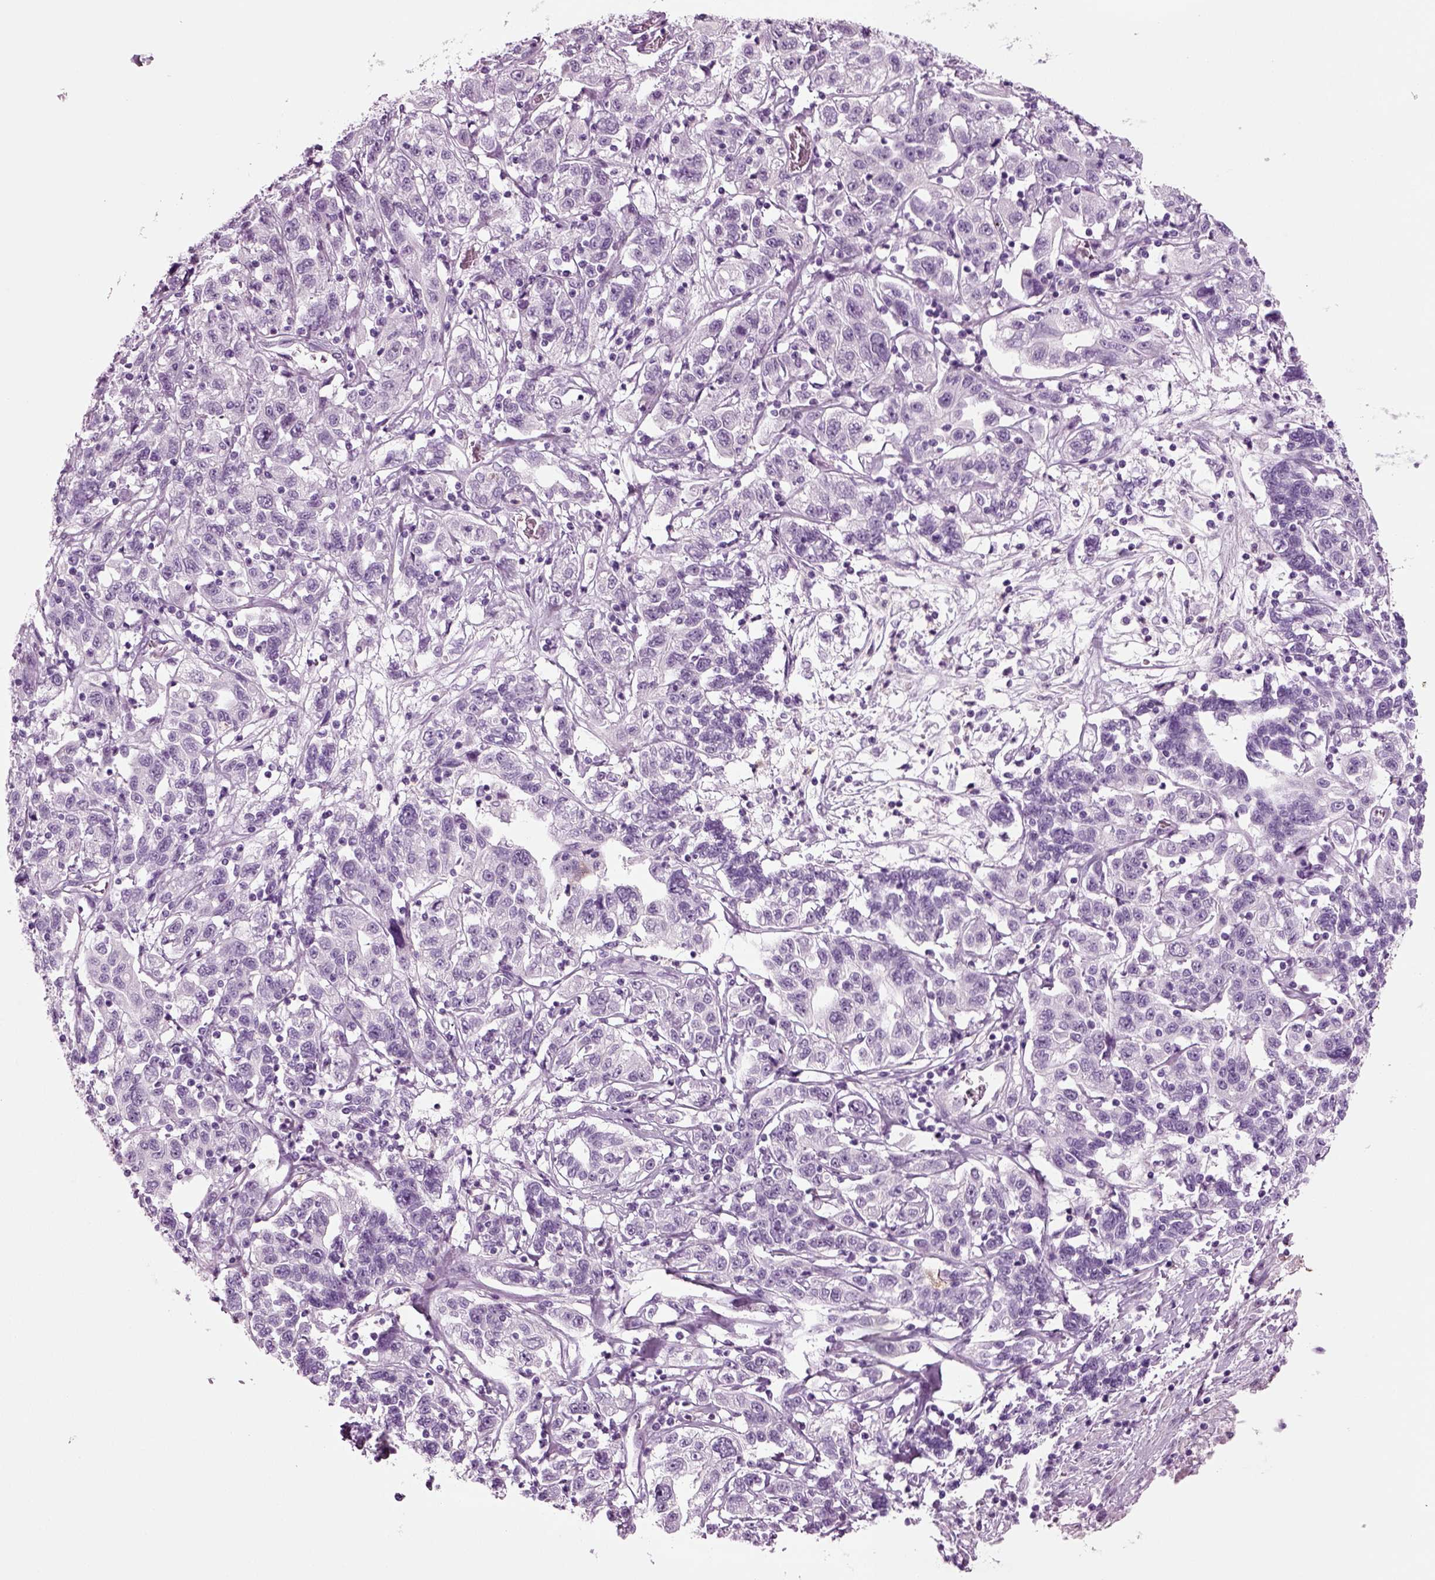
{"staining": {"intensity": "negative", "quantity": "none", "location": "none"}, "tissue": "liver cancer", "cell_type": "Tumor cells", "image_type": "cancer", "snomed": [{"axis": "morphology", "description": "Adenocarcinoma, NOS"}, {"axis": "morphology", "description": "Cholangiocarcinoma"}, {"axis": "topography", "description": "Liver"}], "caption": "Protein analysis of adenocarcinoma (liver) displays no significant staining in tumor cells.", "gene": "CRABP1", "patient": {"sex": "male", "age": 64}}